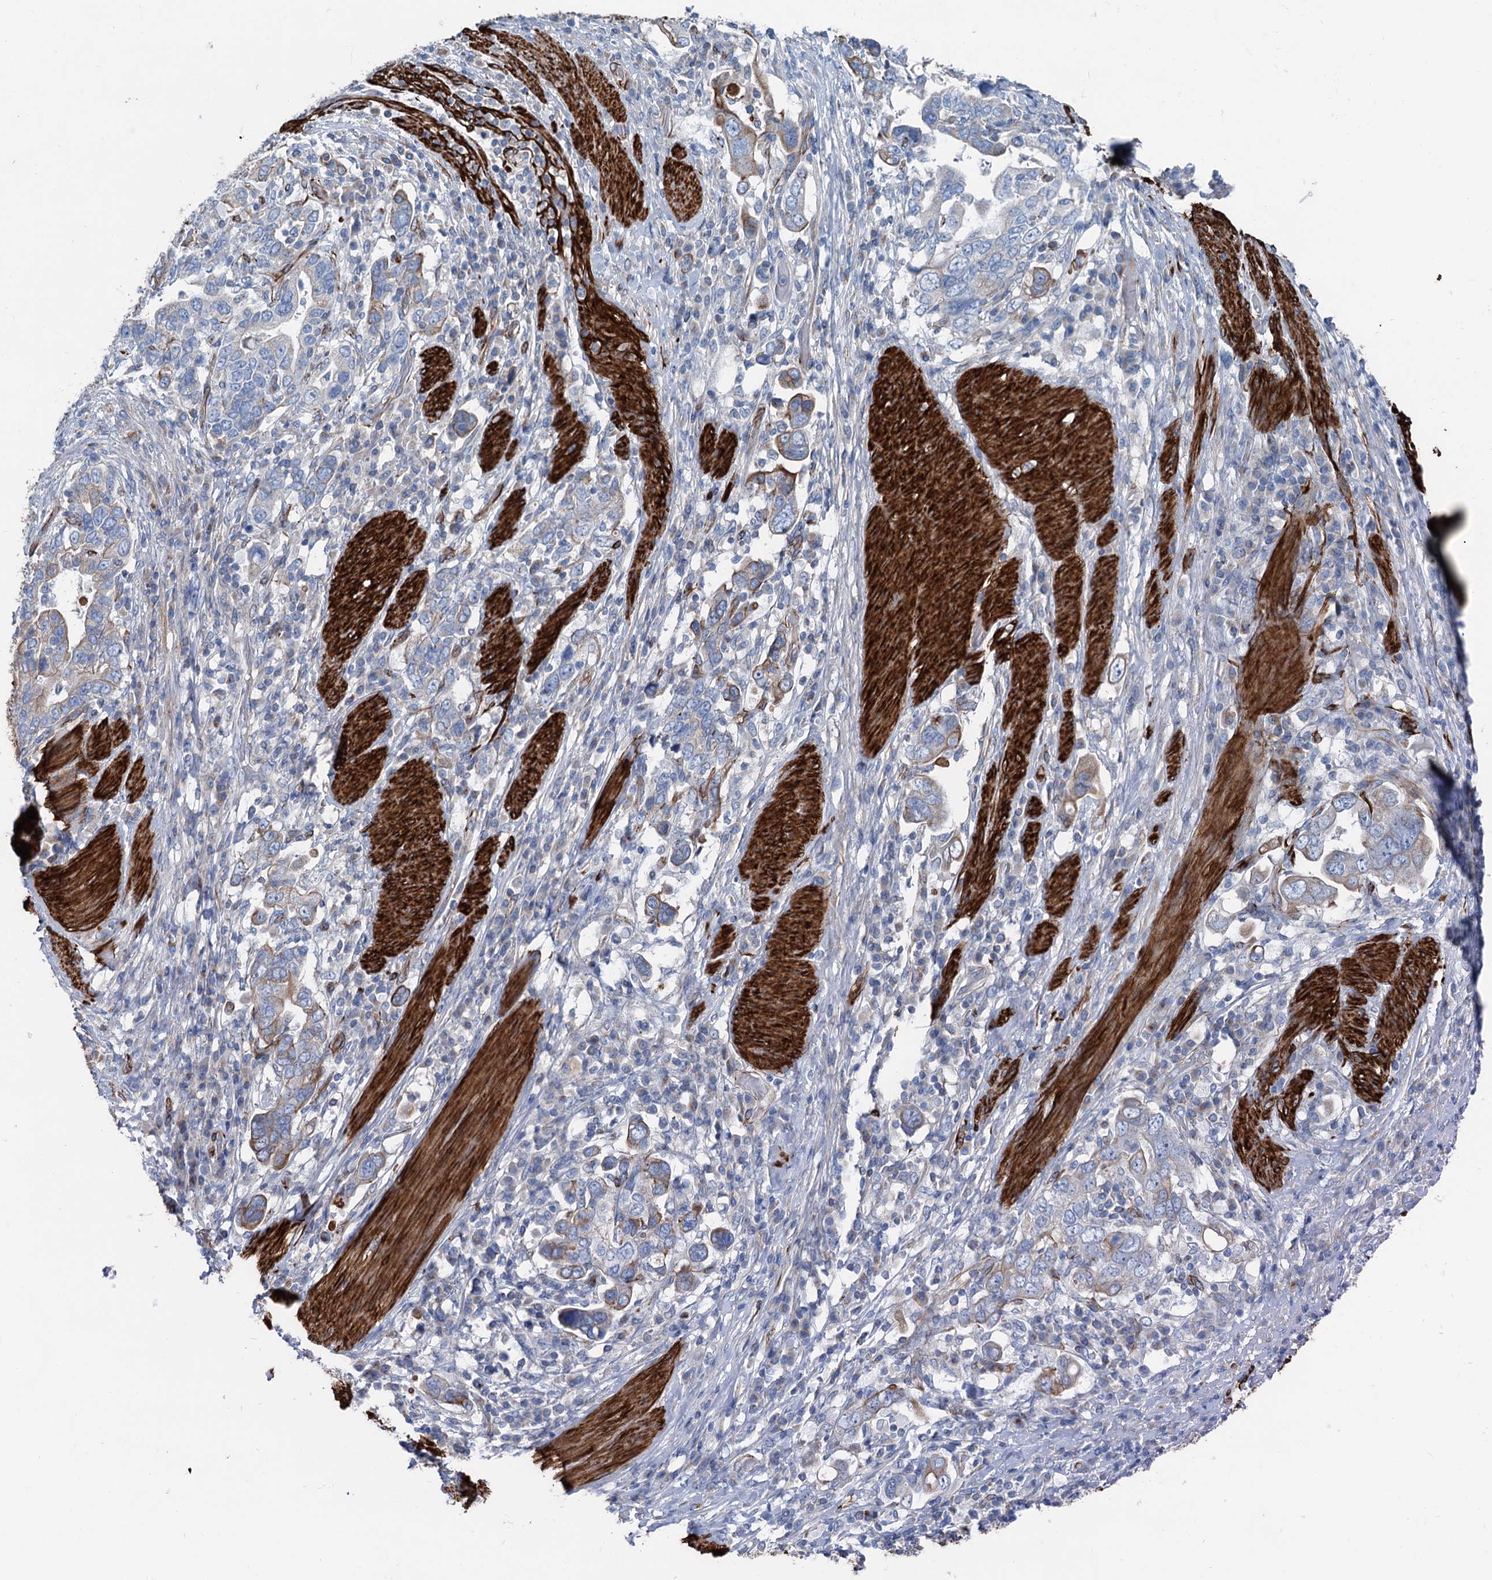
{"staining": {"intensity": "weak", "quantity": "<25%", "location": "cytoplasmic/membranous"}, "tissue": "stomach cancer", "cell_type": "Tumor cells", "image_type": "cancer", "snomed": [{"axis": "morphology", "description": "Adenocarcinoma, NOS"}, {"axis": "topography", "description": "Stomach, upper"}], "caption": "Stomach cancer (adenocarcinoma) was stained to show a protein in brown. There is no significant expression in tumor cells.", "gene": "CALCOCO1", "patient": {"sex": "male", "age": 62}}